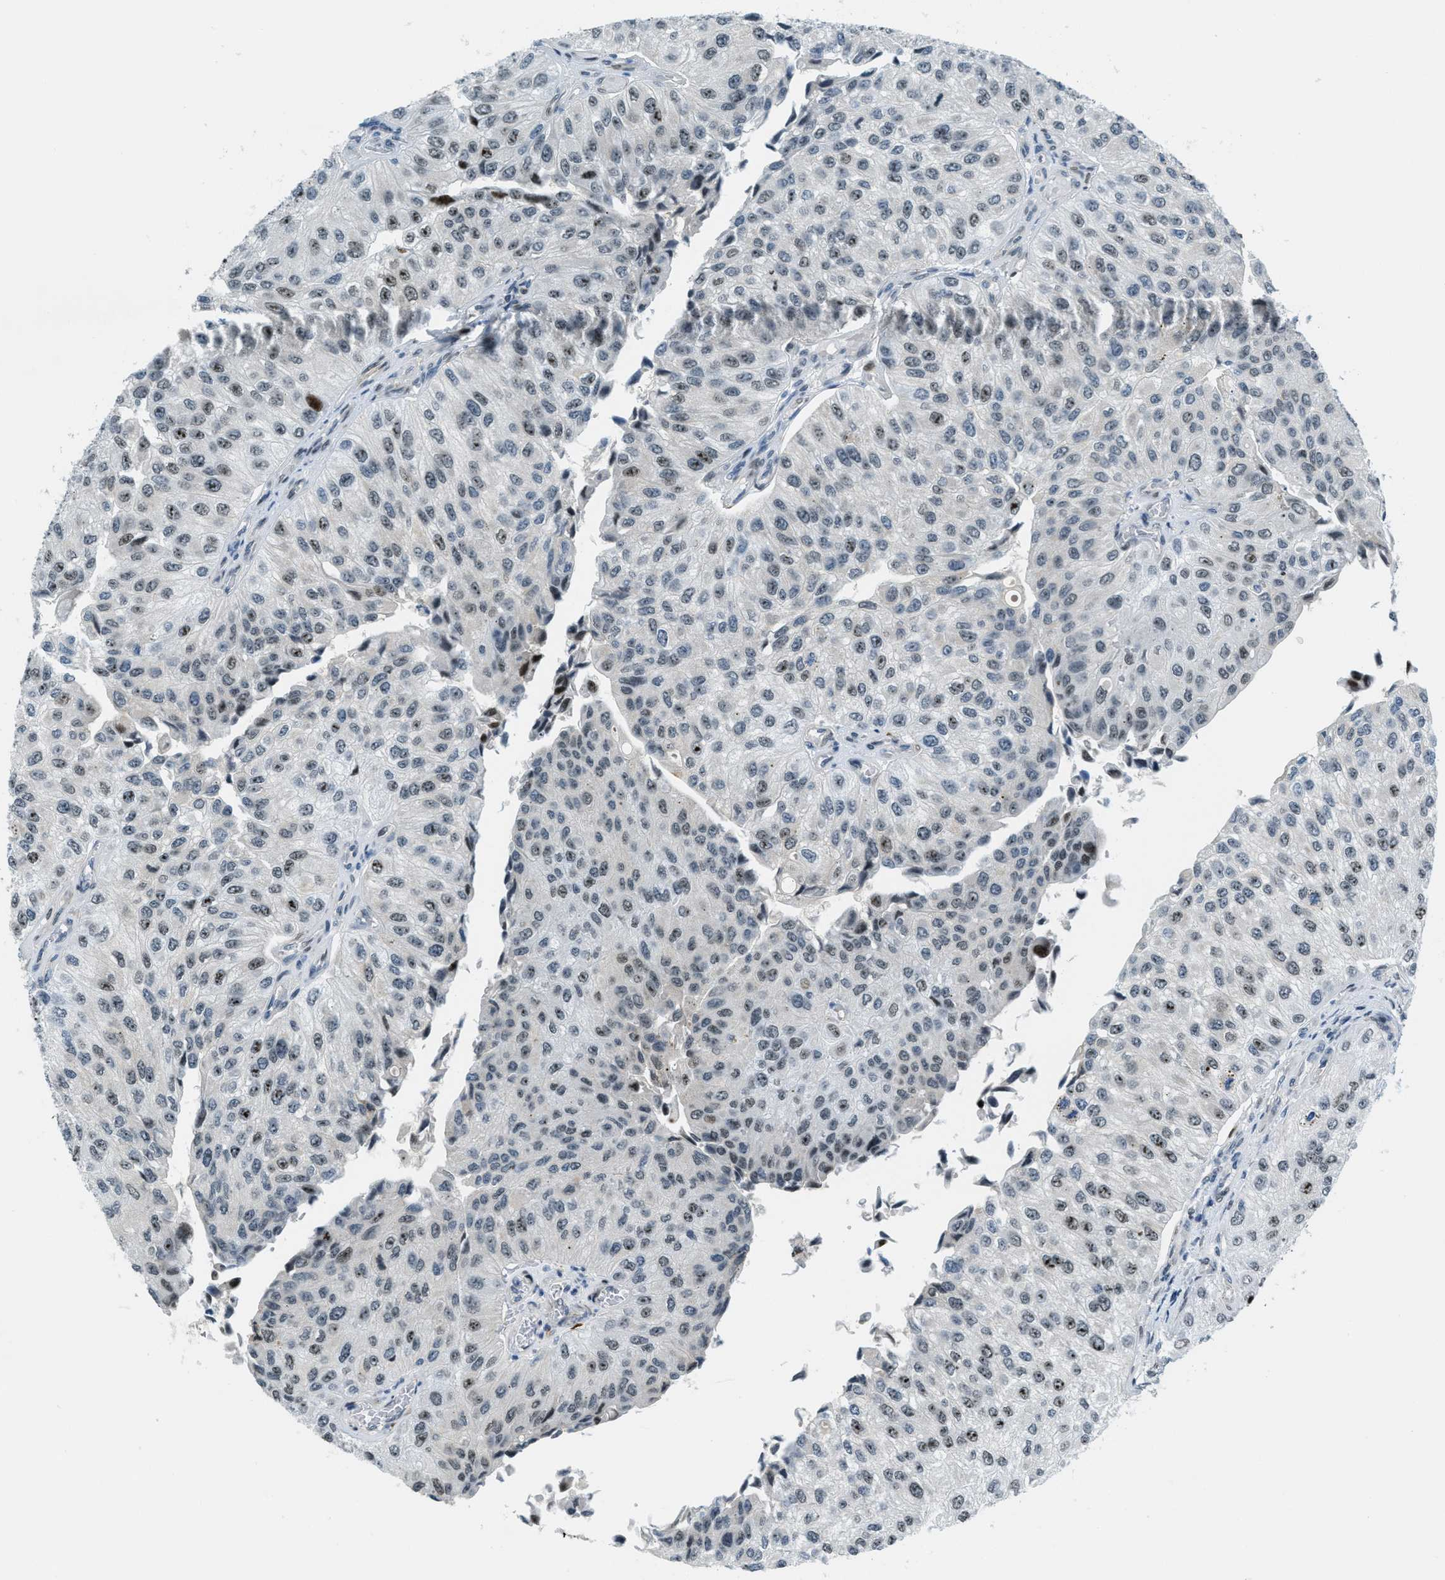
{"staining": {"intensity": "moderate", "quantity": "<25%", "location": "nuclear"}, "tissue": "urothelial cancer", "cell_type": "Tumor cells", "image_type": "cancer", "snomed": [{"axis": "morphology", "description": "Urothelial carcinoma, High grade"}, {"axis": "topography", "description": "Kidney"}, {"axis": "topography", "description": "Urinary bladder"}], "caption": "IHC of urothelial cancer displays low levels of moderate nuclear staining in about <25% of tumor cells. (DAB (3,3'-diaminobenzidine) IHC with brightfield microscopy, high magnification).", "gene": "ZDHHC23", "patient": {"sex": "male", "age": 77}}